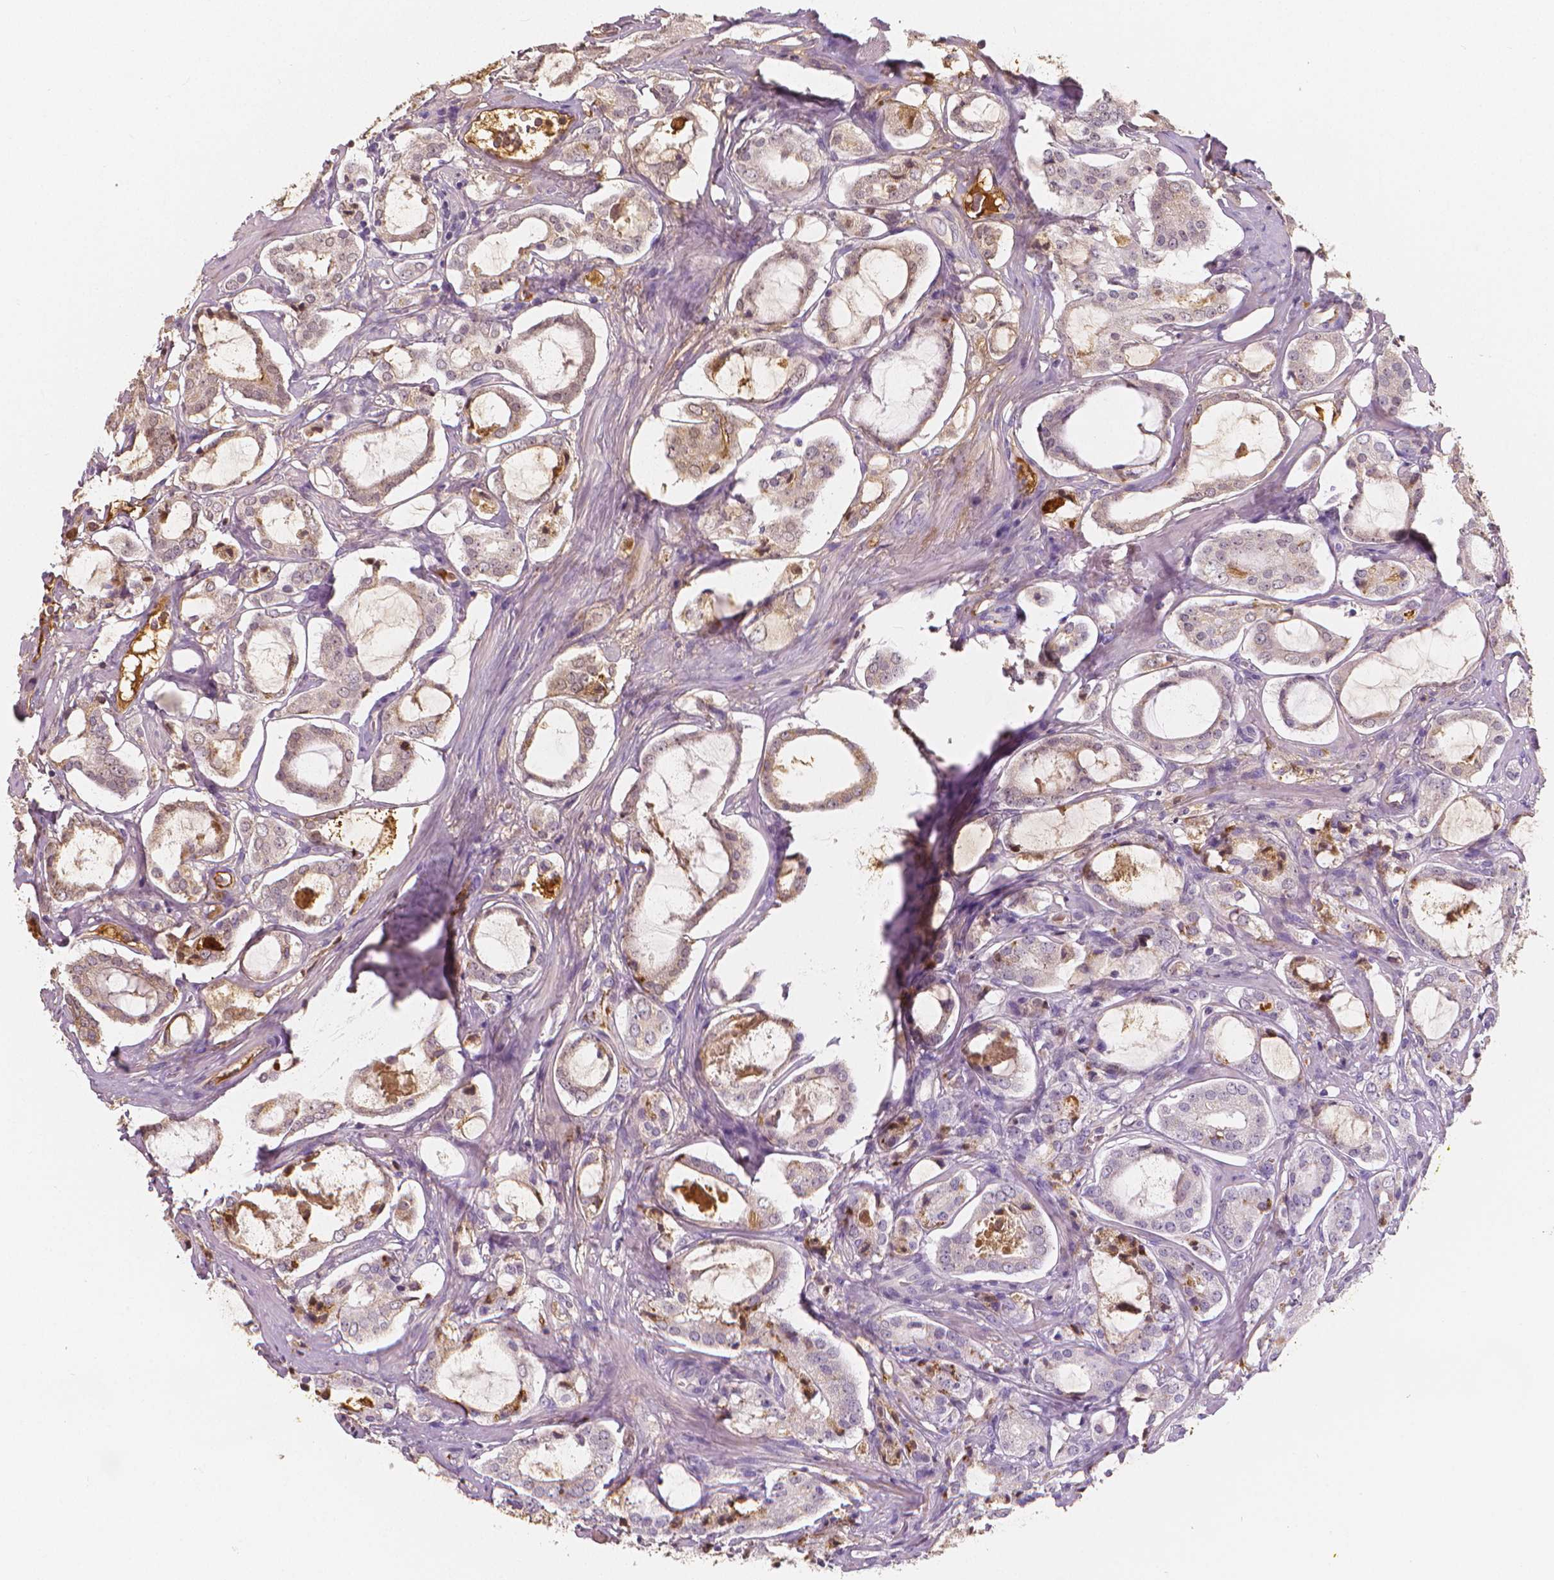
{"staining": {"intensity": "weak", "quantity": "<25%", "location": "cytoplasmic/membranous"}, "tissue": "prostate cancer", "cell_type": "Tumor cells", "image_type": "cancer", "snomed": [{"axis": "morphology", "description": "Adenocarcinoma, NOS"}, {"axis": "topography", "description": "Prostate"}], "caption": "Adenocarcinoma (prostate) stained for a protein using immunohistochemistry reveals no expression tumor cells.", "gene": "APOA4", "patient": {"sex": "male", "age": 66}}